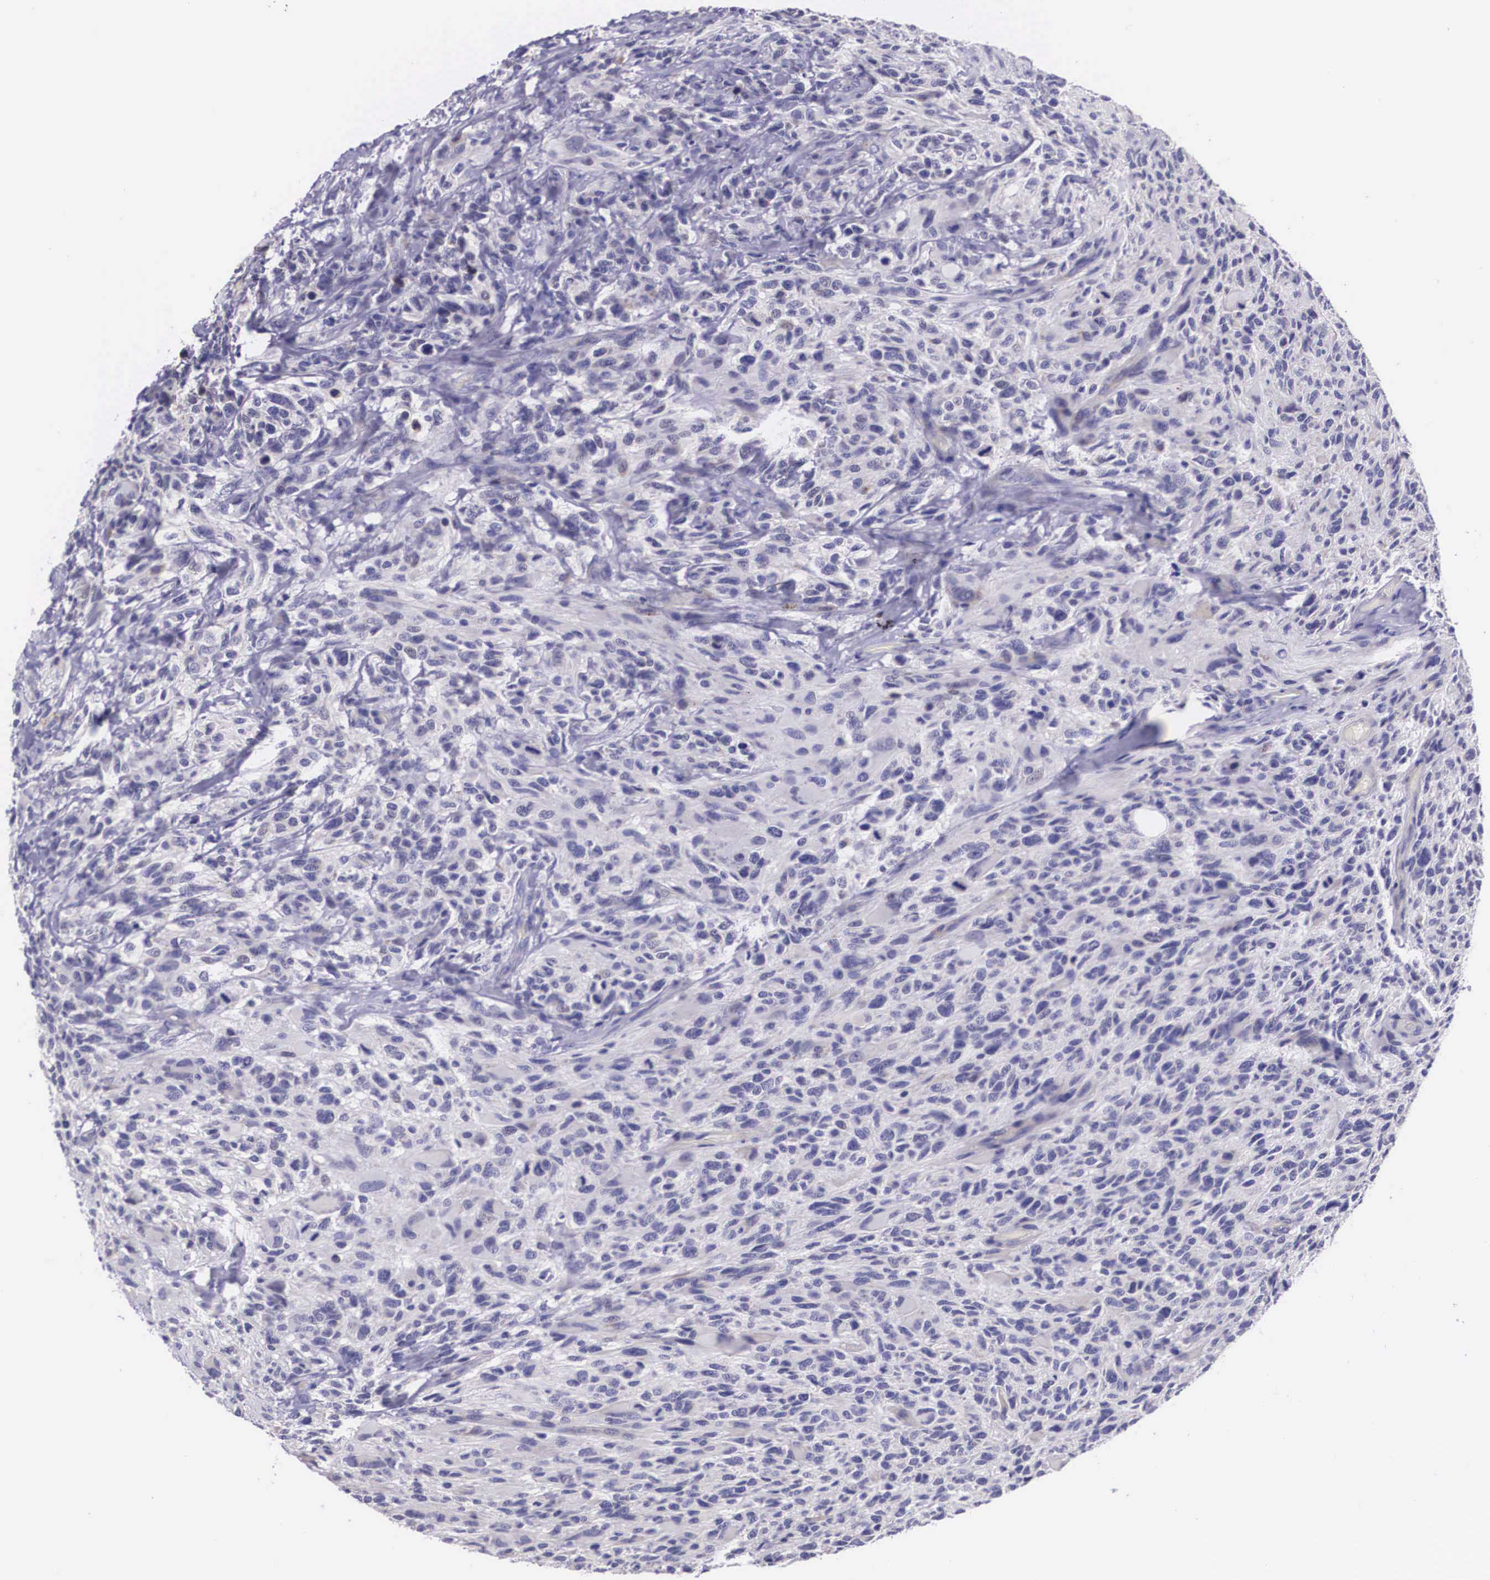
{"staining": {"intensity": "negative", "quantity": "none", "location": "none"}, "tissue": "glioma", "cell_type": "Tumor cells", "image_type": "cancer", "snomed": [{"axis": "morphology", "description": "Glioma, malignant, High grade"}, {"axis": "topography", "description": "Brain"}], "caption": "Immunohistochemistry (IHC) histopathology image of human malignant glioma (high-grade) stained for a protein (brown), which shows no staining in tumor cells.", "gene": "ARG2", "patient": {"sex": "male", "age": 69}}